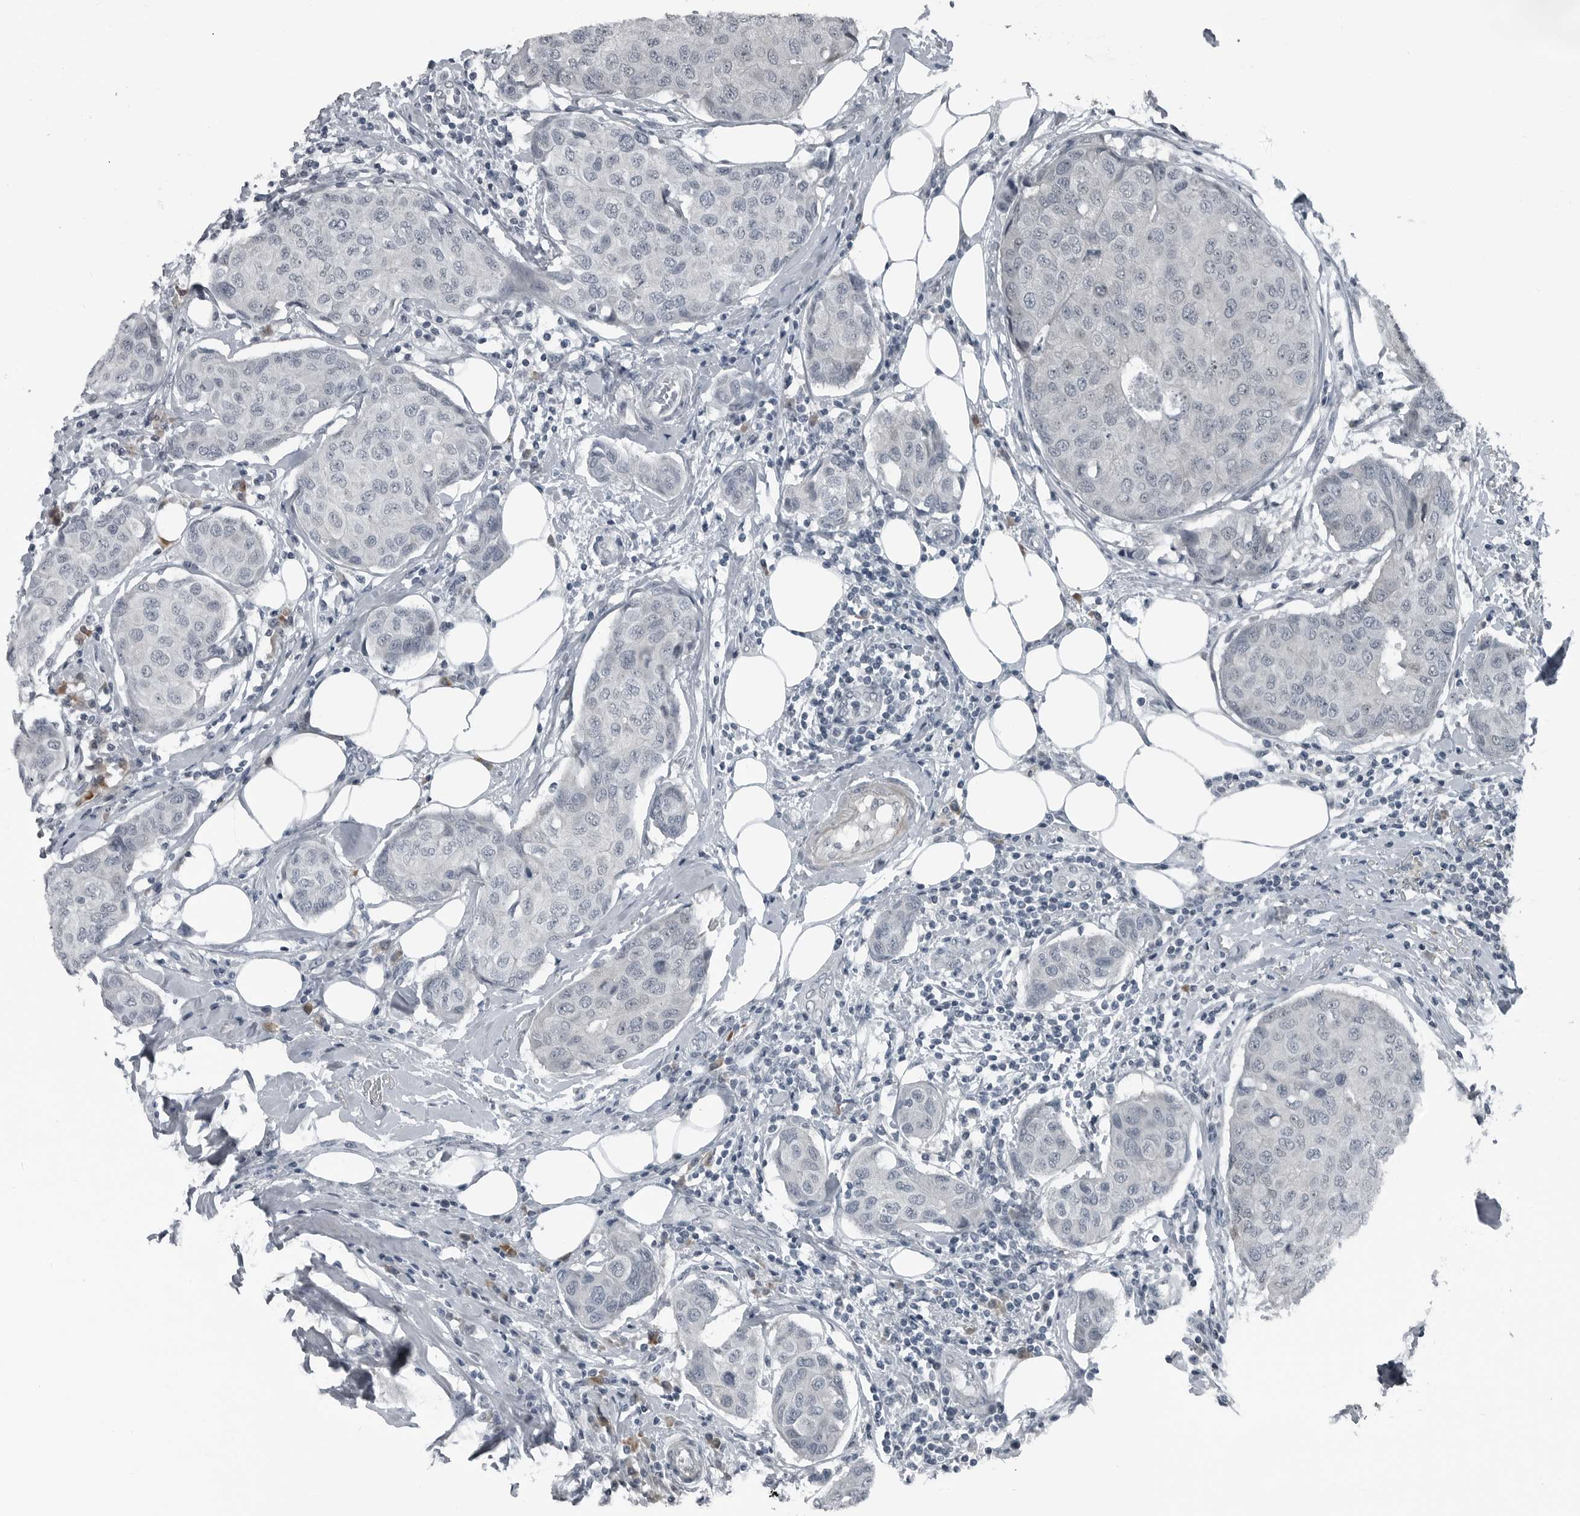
{"staining": {"intensity": "negative", "quantity": "none", "location": "none"}, "tissue": "breast cancer", "cell_type": "Tumor cells", "image_type": "cancer", "snomed": [{"axis": "morphology", "description": "Duct carcinoma"}, {"axis": "topography", "description": "Breast"}], "caption": "Tumor cells show no significant protein positivity in breast cancer.", "gene": "DNAAF11", "patient": {"sex": "female", "age": 80}}